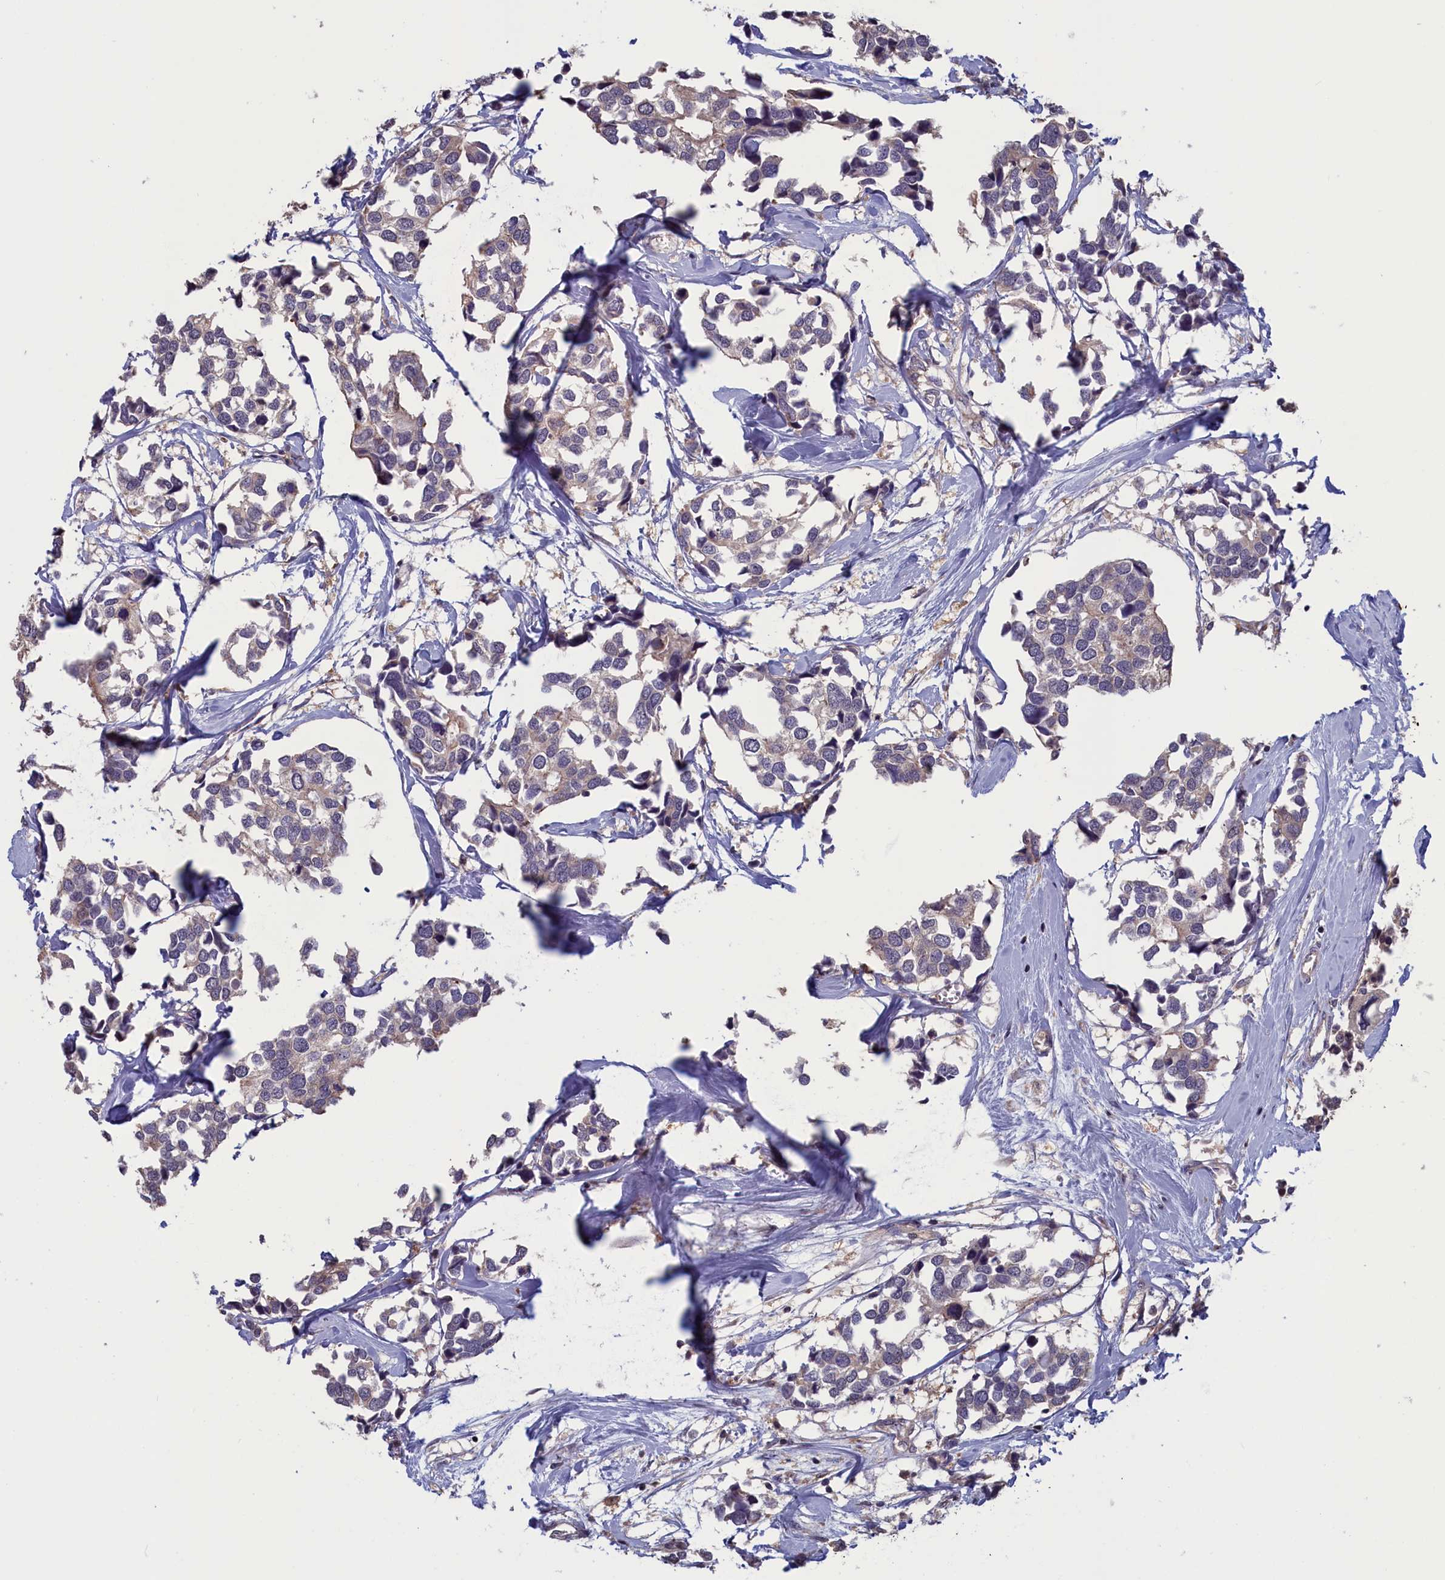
{"staining": {"intensity": "negative", "quantity": "none", "location": "none"}, "tissue": "breast cancer", "cell_type": "Tumor cells", "image_type": "cancer", "snomed": [{"axis": "morphology", "description": "Duct carcinoma"}, {"axis": "topography", "description": "Breast"}], "caption": "The micrograph displays no significant expression in tumor cells of invasive ductal carcinoma (breast). The staining is performed using DAB (3,3'-diaminobenzidine) brown chromogen with nuclei counter-stained in using hematoxylin.", "gene": "CACTIN", "patient": {"sex": "female", "age": 83}}